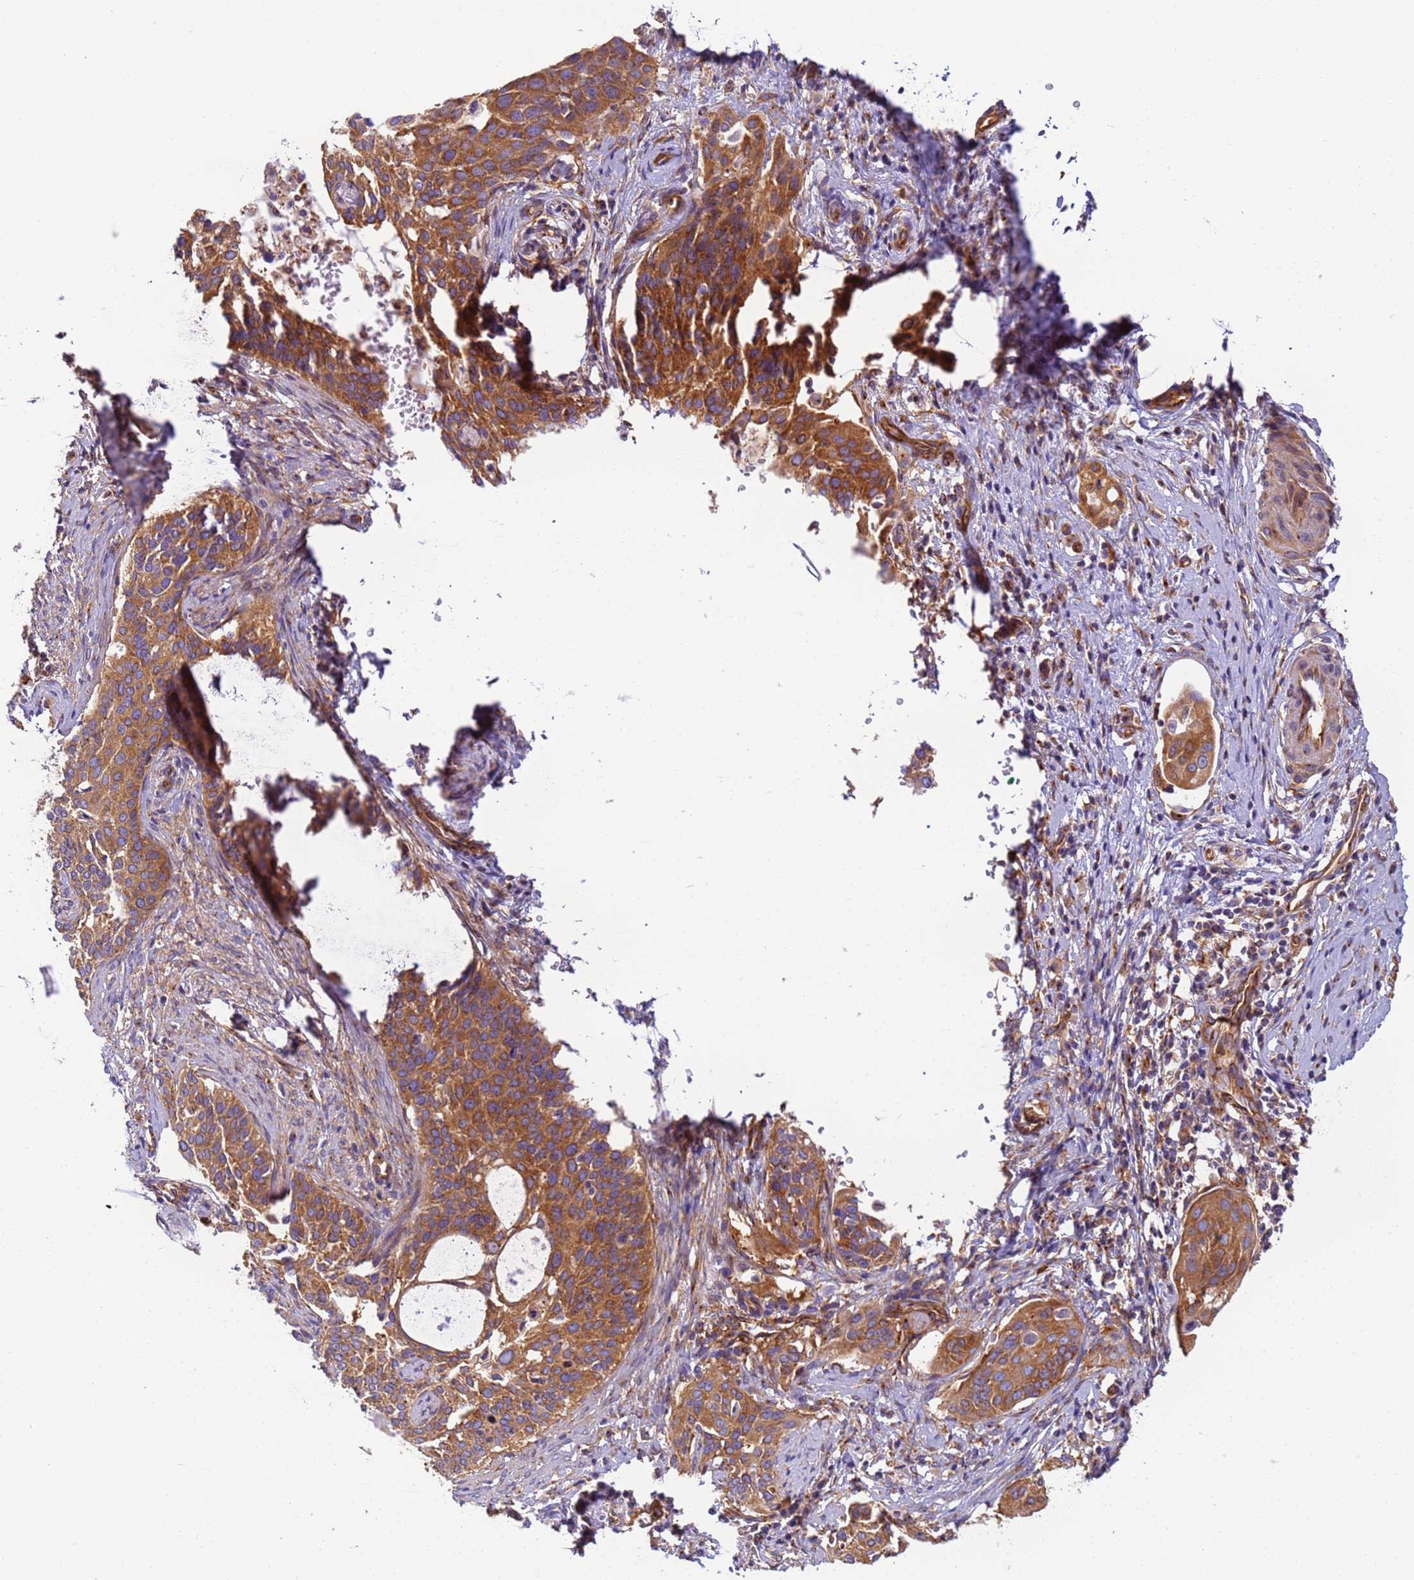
{"staining": {"intensity": "moderate", "quantity": ">75%", "location": "cytoplasmic/membranous"}, "tissue": "cervical cancer", "cell_type": "Tumor cells", "image_type": "cancer", "snomed": [{"axis": "morphology", "description": "Squamous cell carcinoma, NOS"}, {"axis": "topography", "description": "Cervix"}], "caption": "A histopathology image showing moderate cytoplasmic/membranous positivity in about >75% of tumor cells in cervical cancer (squamous cell carcinoma), as visualized by brown immunohistochemical staining.", "gene": "DYNC1I2", "patient": {"sex": "female", "age": 44}}